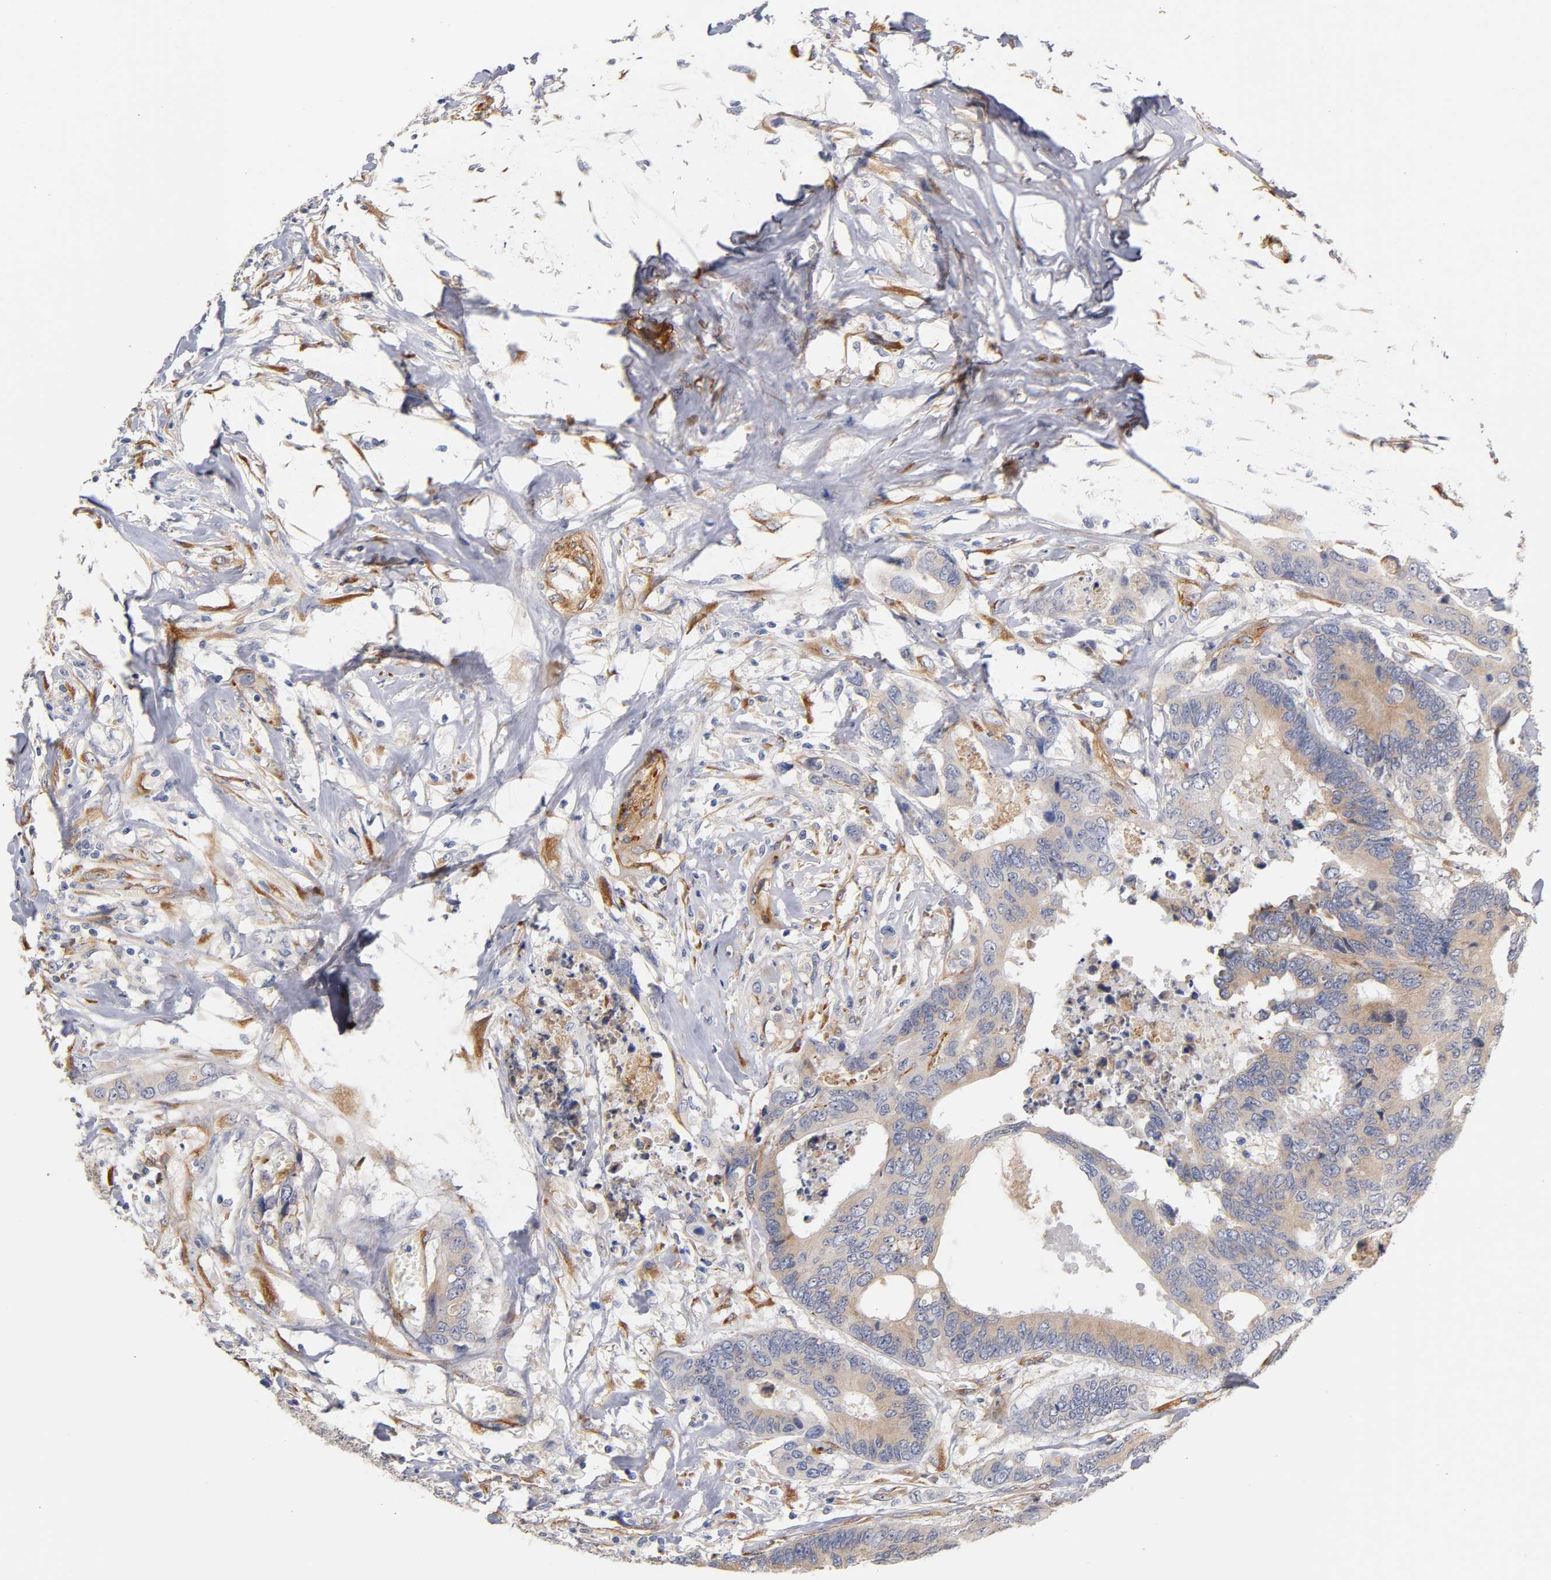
{"staining": {"intensity": "weak", "quantity": ">75%", "location": "cytoplasmic/membranous"}, "tissue": "colorectal cancer", "cell_type": "Tumor cells", "image_type": "cancer", "snomed": [{"axis": "morphology", "description": "Adenocarcinoma, NOS"}, {"axis": "topography", "description": "Rectum"}], "caption": "Adenocarcinoma (colorectal) stained with DAB IHC displays low levels of weak cytoplasmic/membranous positivity in about >75% of tumor cells.", "gene": "LAMB1", "patient": {"sex": "male", "age": 55}}